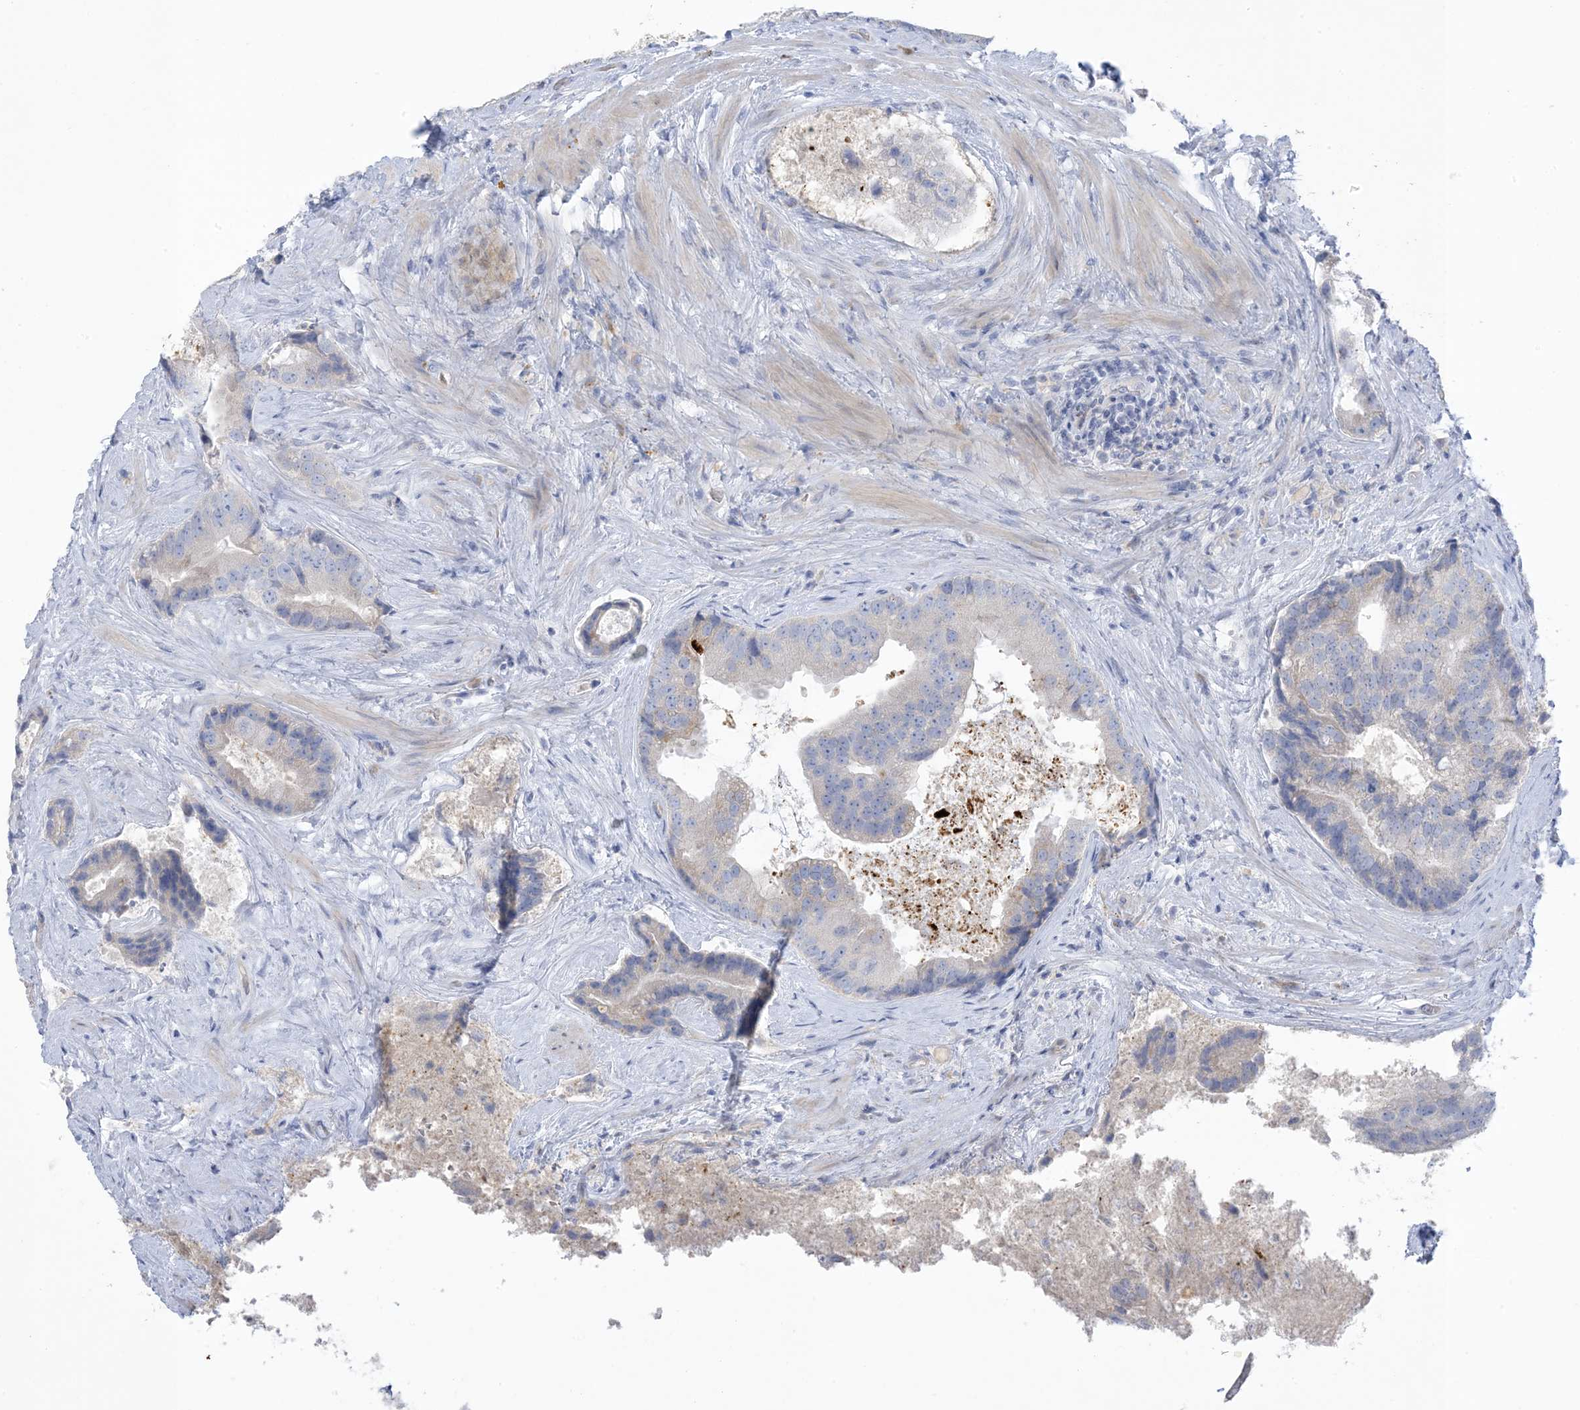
{"staining": {"intensity": "negative", "quantity": "none", "location": "none"}, "tissue": "prostate cancer", "cell_type": "Tumor cells", "image_type": "cancer", "snomed": [{"axis": "morphology", "description": "Adenocarcinoma, High grade"}, {"axis": "topography", "description": "Prostate"}], "caption": "A histopathology image of prostate cancer stained for a protein exhibits no brown staining in tumor cells. The staining is performed using DAB (3,3'-diaminobenzidine) brown chromogen with nuclei counter-stained in using hematoxylin.", "gene": "XIRP2", "patient": {"sex": "male", "age": 70}}